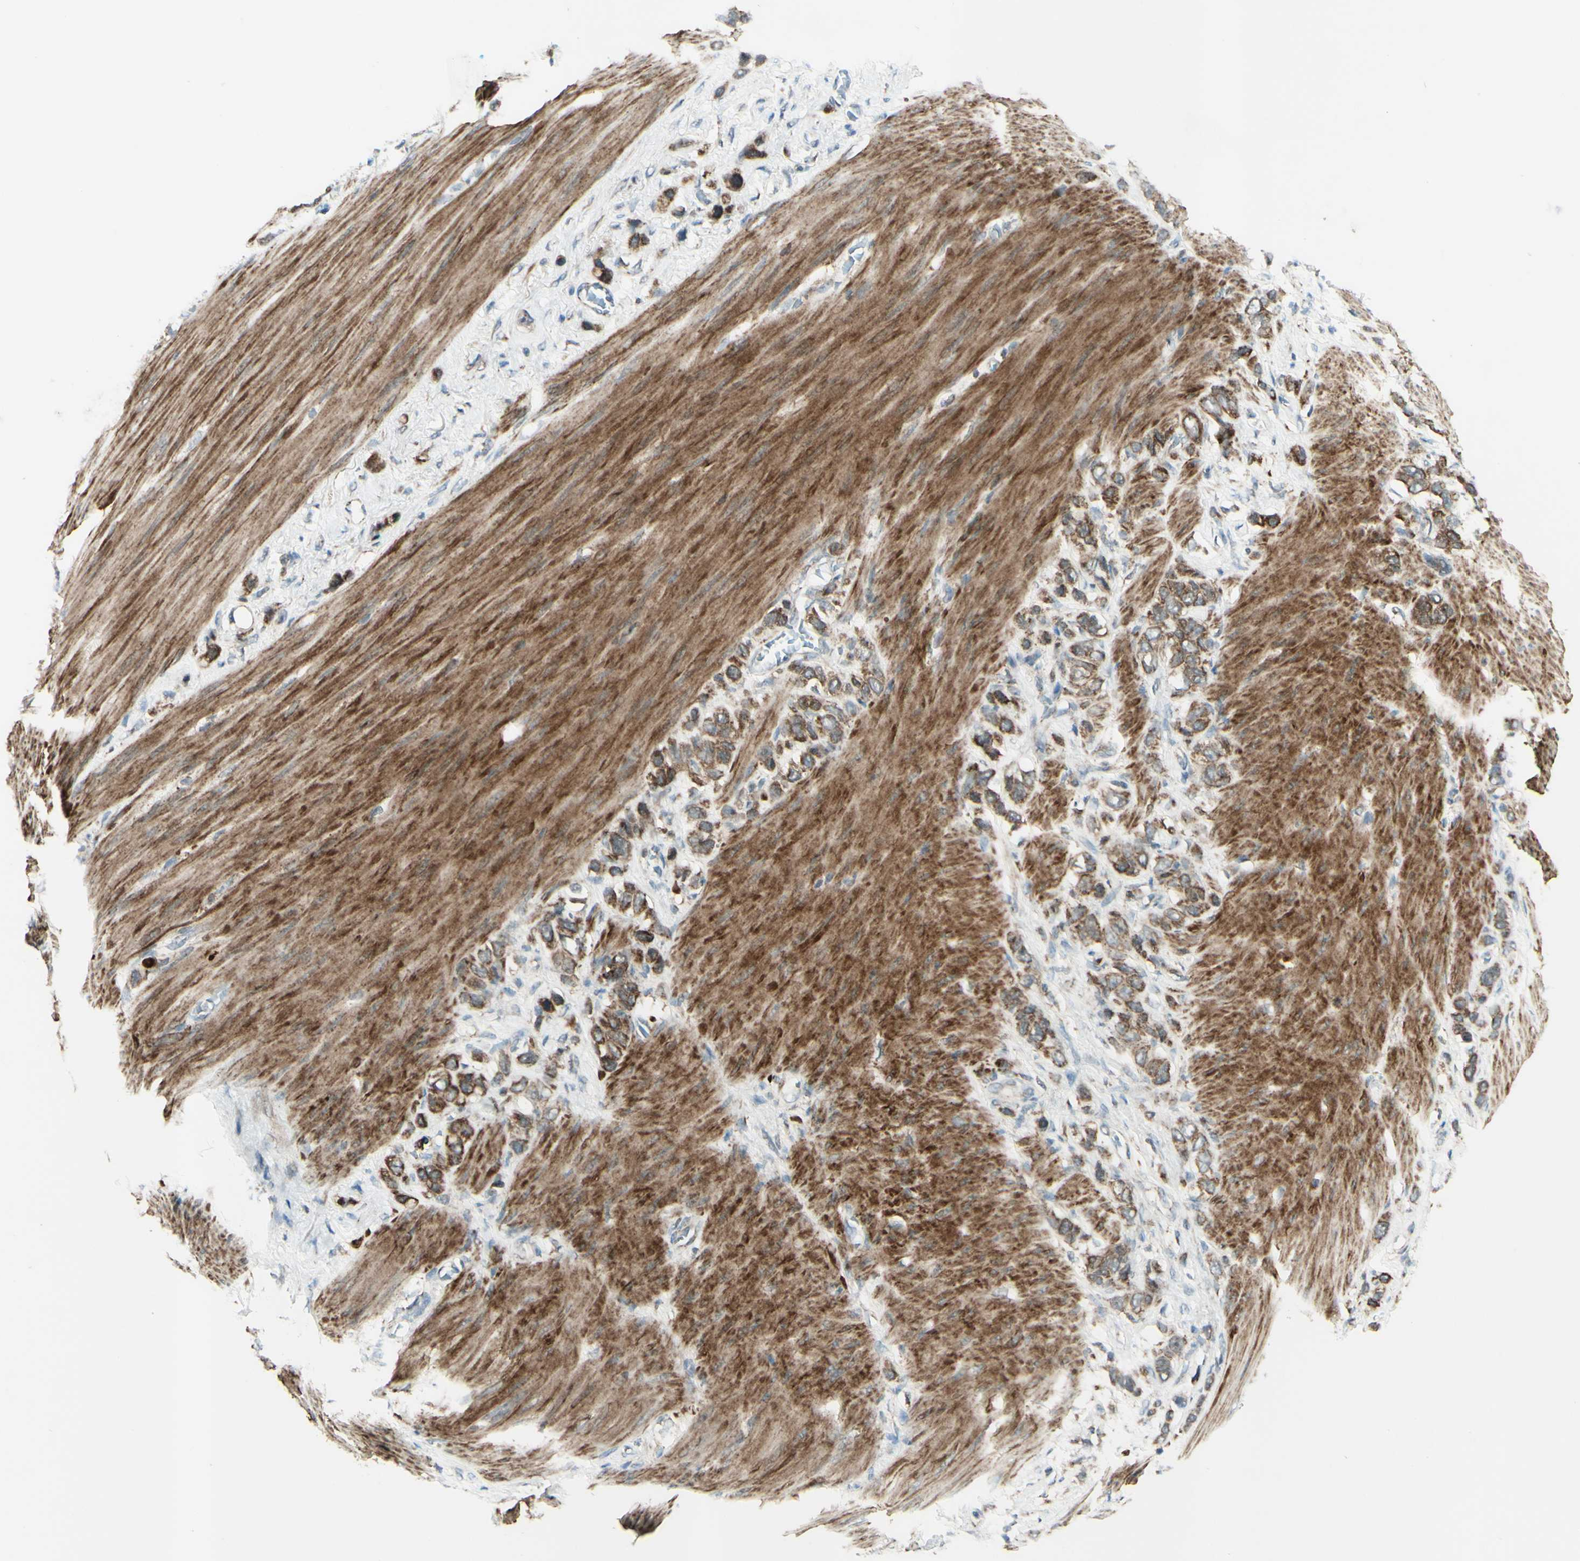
{"staining": {"intensity": "strong", "quantity": ">75%", "location": "cytoplasmic/membranous"}, "tissue": "stomach cancer", "cell_type": "Tumor cells", "image_type": "cancer", "snomed": [{"axis": "morphology", "description": "Adenocarcinoma, NOS"}, {"axis": "morphology", "description": "Adenocarcinoma, High grade"}, {"axis": "topography", "description": "Stomach, upper"}, {"axis": "topography", "description": "Stomach, lower"}], "caption": "High-magnification brightfield microscopy of stomach high-grade adenocarcinoma stained with DAB (3,3'-diaminobenzidine) (brown) and counterstained with hematoxylin (blue). tumor cells exhibit strong cytoplasmic/membranous staining is appreciated in about>75% of cells. The staining was performed using DAB to visualize the protein expression in brown, while the nuclei were stained in blue with hematoxylin (Magnification: 20x).", "gene": "DHRS3", "patient": {"sex": "female", "age": 65}}